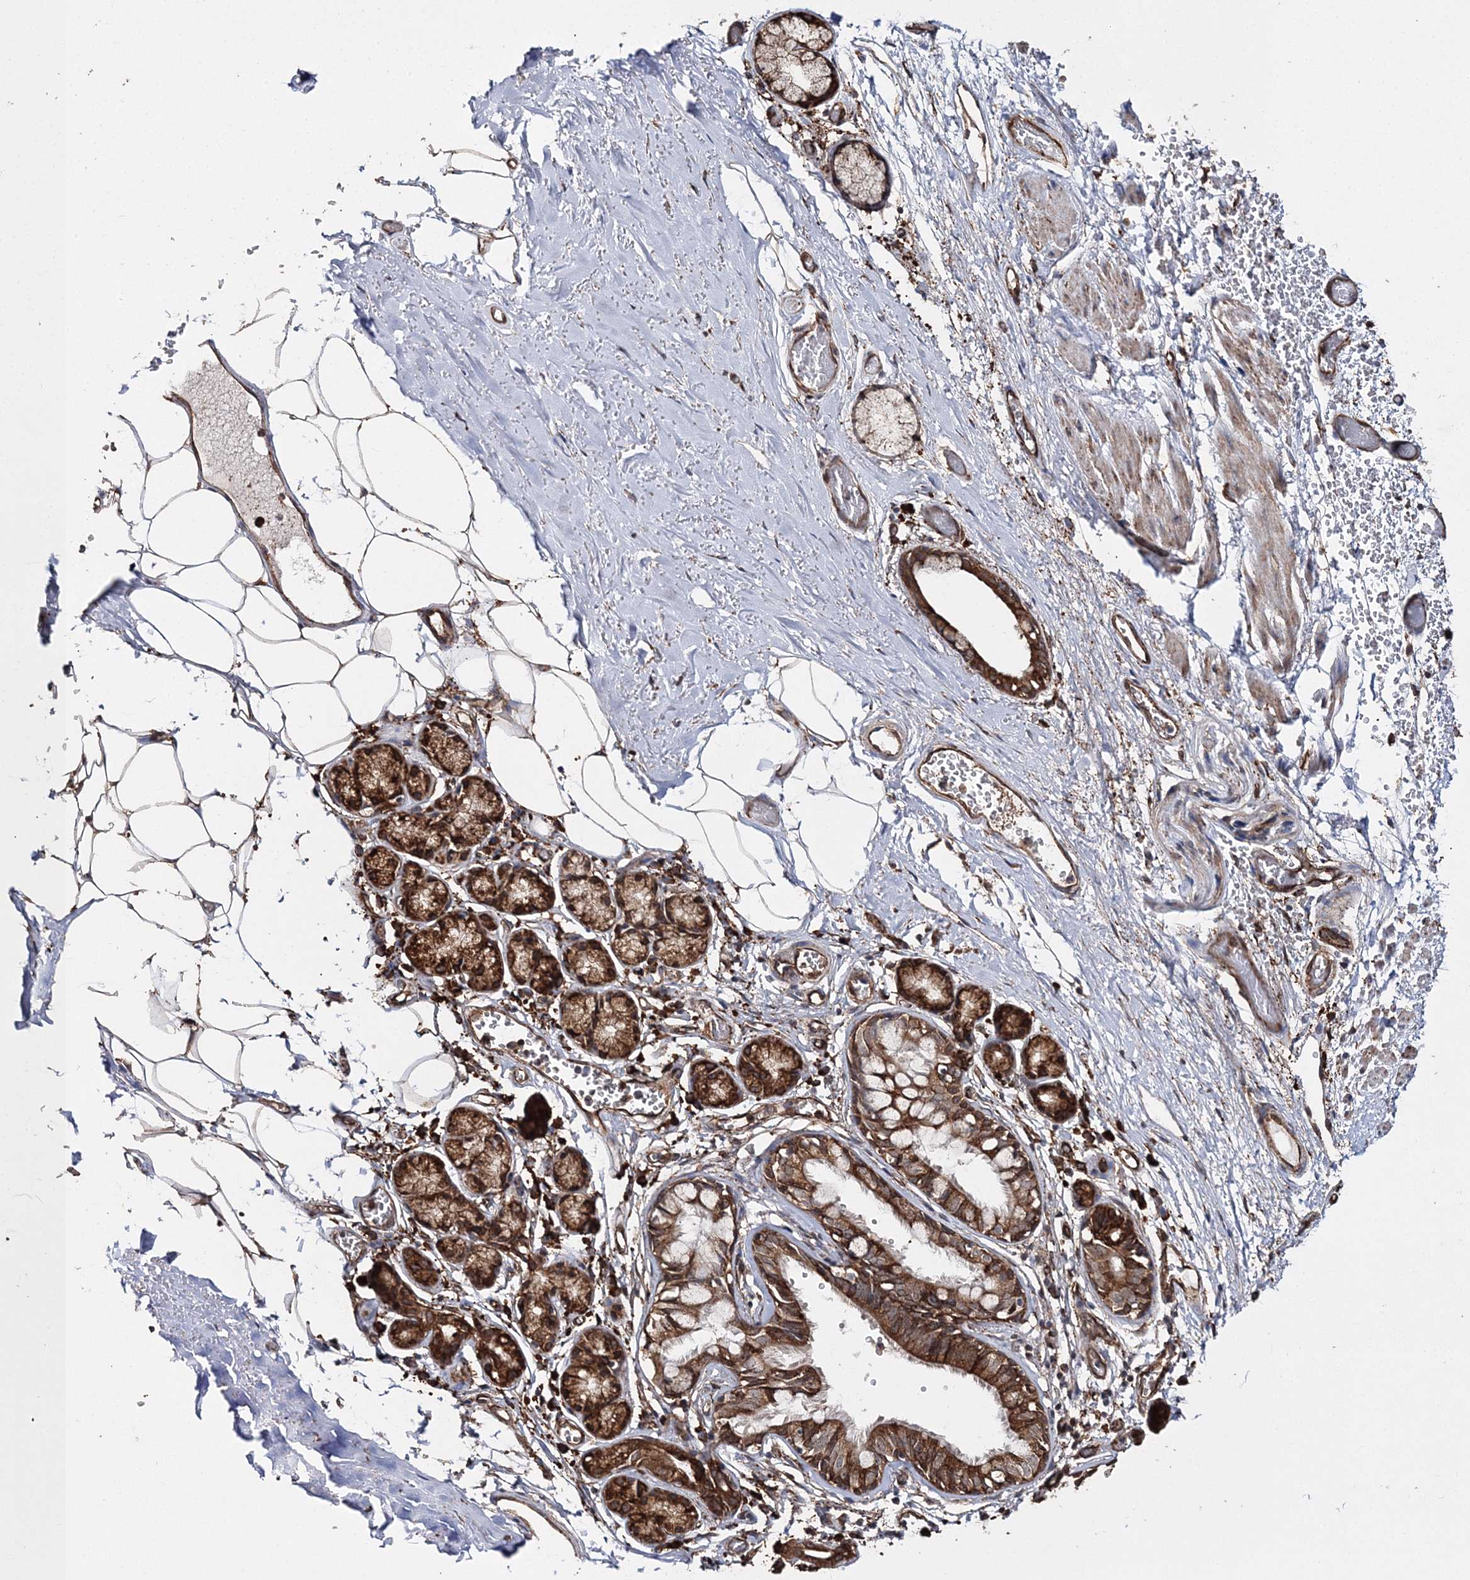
{"staining": {"intensity": "strong", "quantity": ">75%", "location": "cytoplasmic/membranous"}, "tissue": "bronchus", "cell_type": "Respiratory epithelial cells", "image_type": "normal", "snomed": [{"axis": "morphology", "description": "Normal tissue, NOS"}, {"axis": "topography", "description": "Bronchus"}, {"axis": "topography", "description": "Lung"}], "caption": "Bronchus stained with immunohistochemistry (IHC) exhibits strong cytoplasmic/membranous expression in about >75% of respiratory epithelial cells. (brown staining indicates protein expression, while blue staining denotes nuclei).", "gene": "SCRN3", "patient": {"sex": "male", "age": 56}}